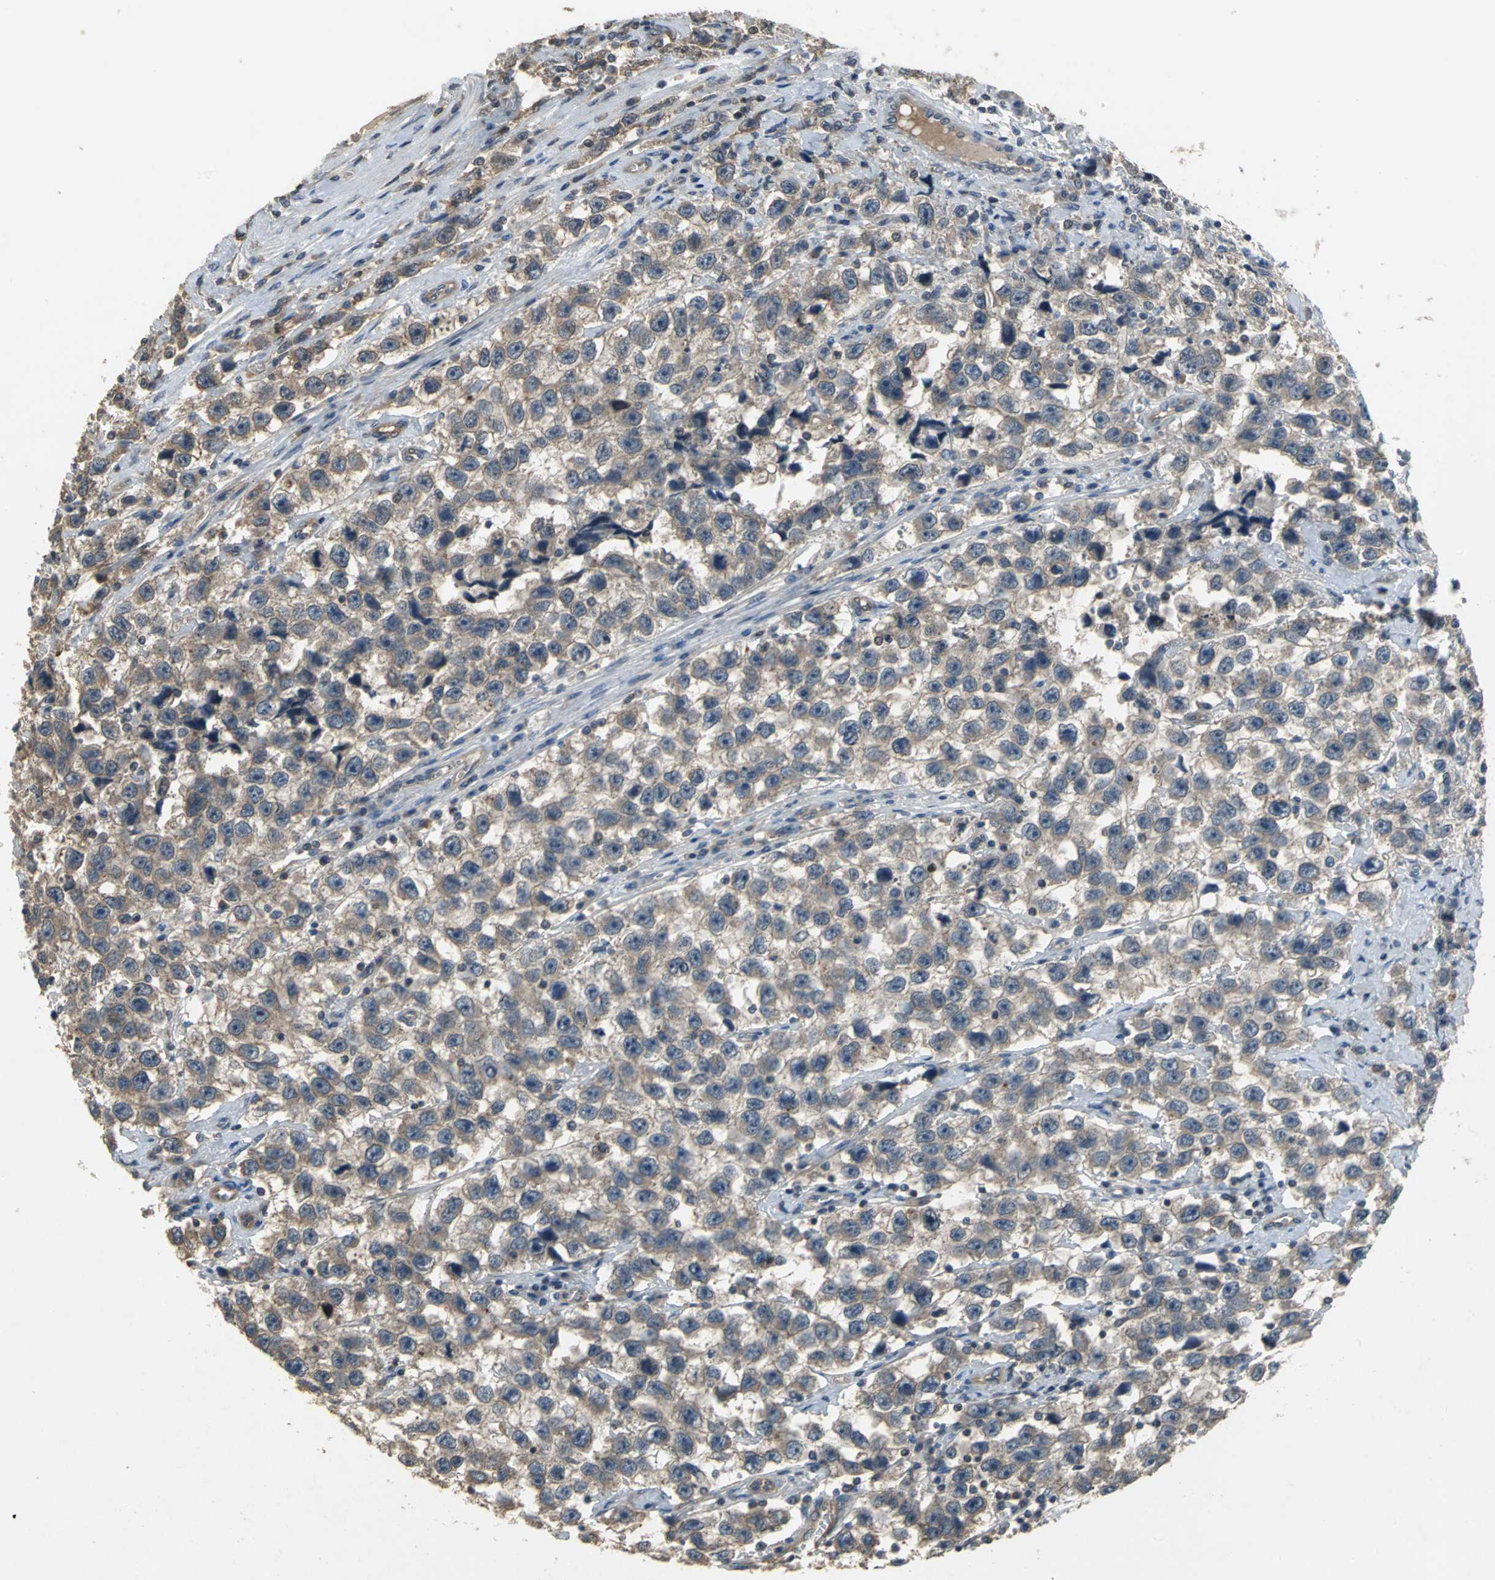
{"staining": {"intensity": "moderate", "quantity": ">75%", "location": "cytoplasmic/membranous"}, "tissue": "testis cancer", "cell_type": "Tumor cells", "image_type": "cancer", "snomed": [{"axis": "morphology", "description": "Seminoma, NOS"}, {"axis": "topography", "description": "Testis"}], "caption": "Immunohistochemical staining of human testis seminoma exhibits moderate cytoplasmic/membranous protein staining in about >75% of tumor cells. (Brightfield microscopy of DAB IHC at high magnification).", "gene": "MET", "patient": {"sex": "male", "age": 33}}